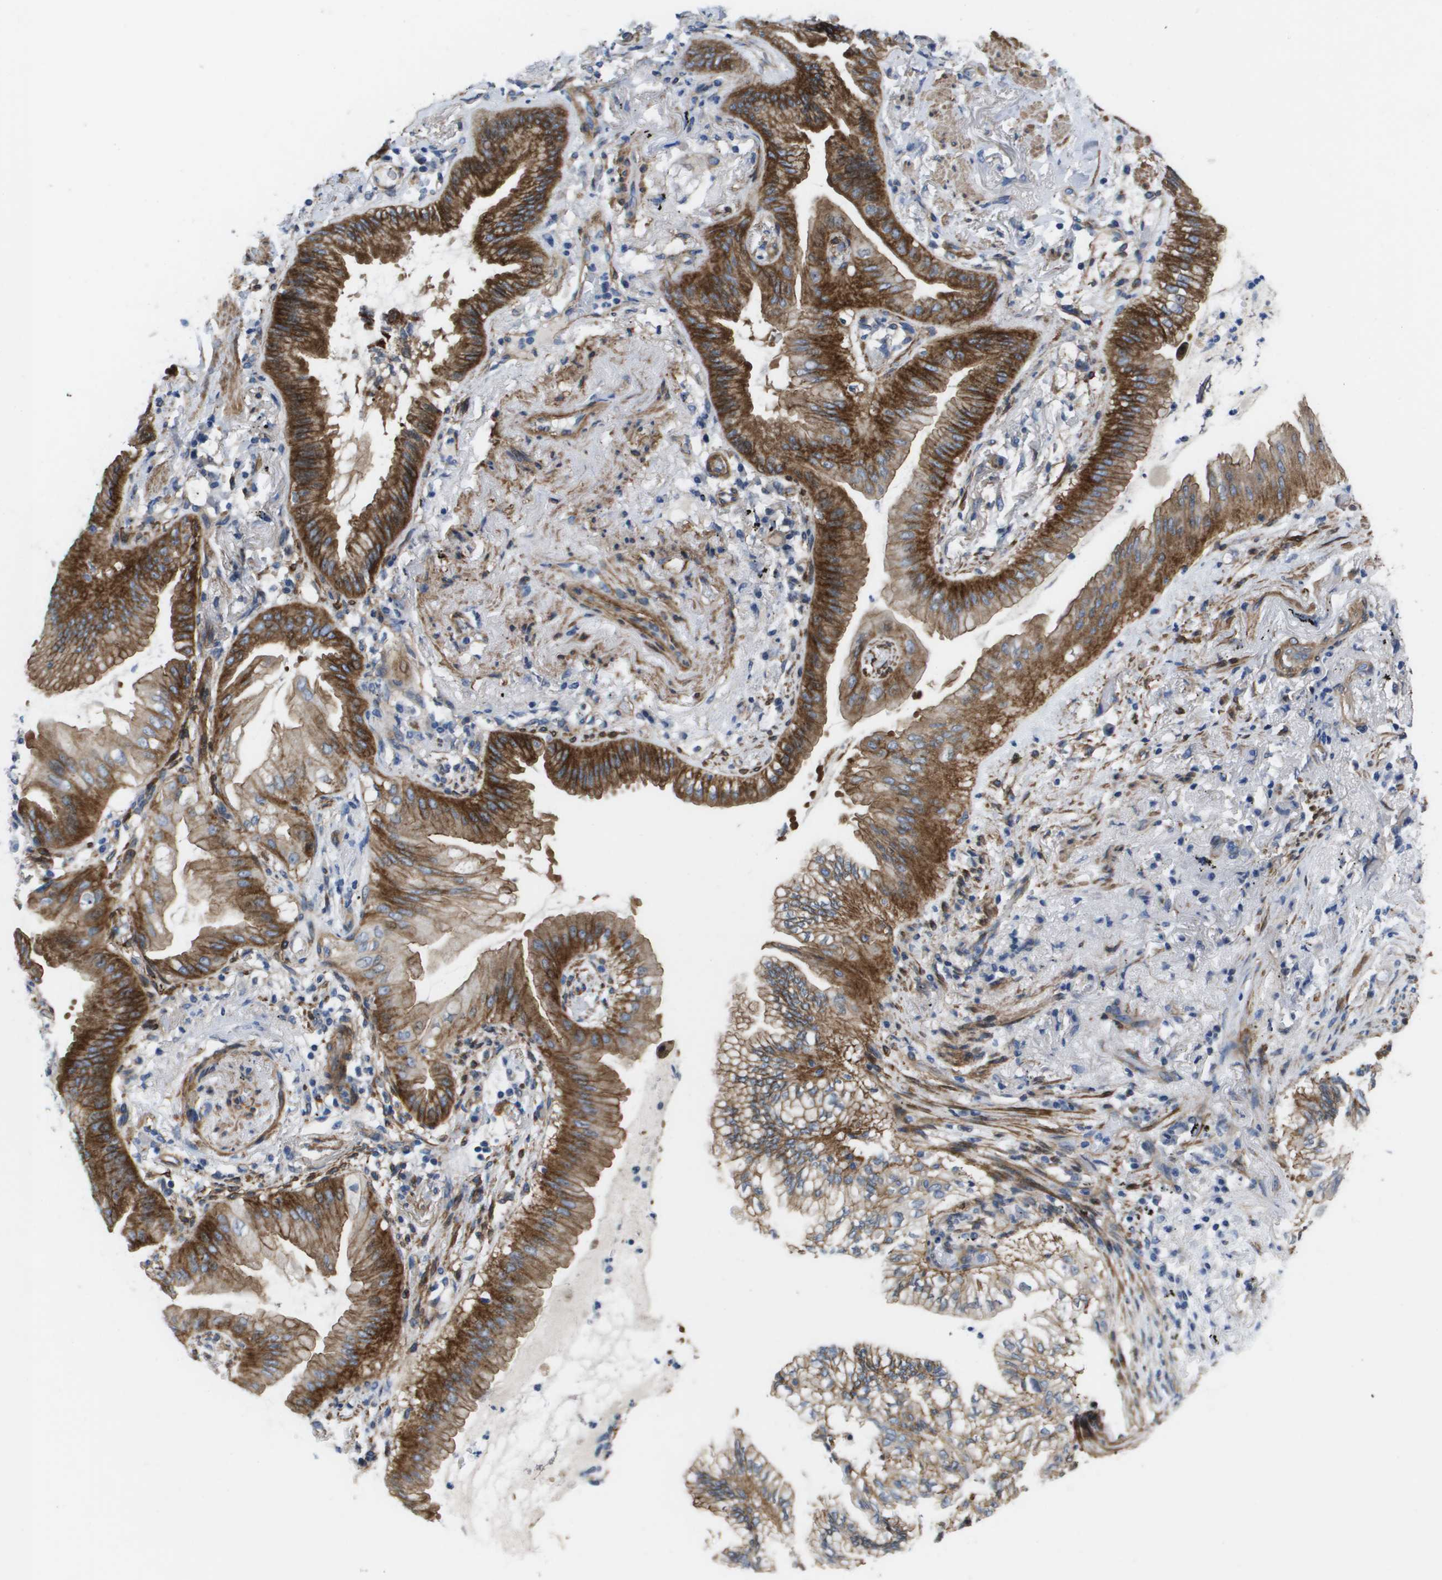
{"staining": {"intensity": "strong", "quantity": ">75%", "location": "cytoplasmic/membranous"}, "tissue": "lung cancer", "cell_type": "Tumor cells", "image_type": "cancer", "snomed": [{"axis": "morphology", "description": "Normal tissue, NOS"}, {"axis": "morphology", "description": "Adenocarcinoma, NOS"}, {"axis": "topography", "description": "Bronchus"}, {"axis": "topography", "description": "Lung"}], "caption": "Brown immunohistochemical staining in lung adenocarcinoma displays strong cytoplasmic/membranous staining in approximately >75% of tumor cells.", "gene": "LPP", "patient": {"sex": "female", "age": 70}}